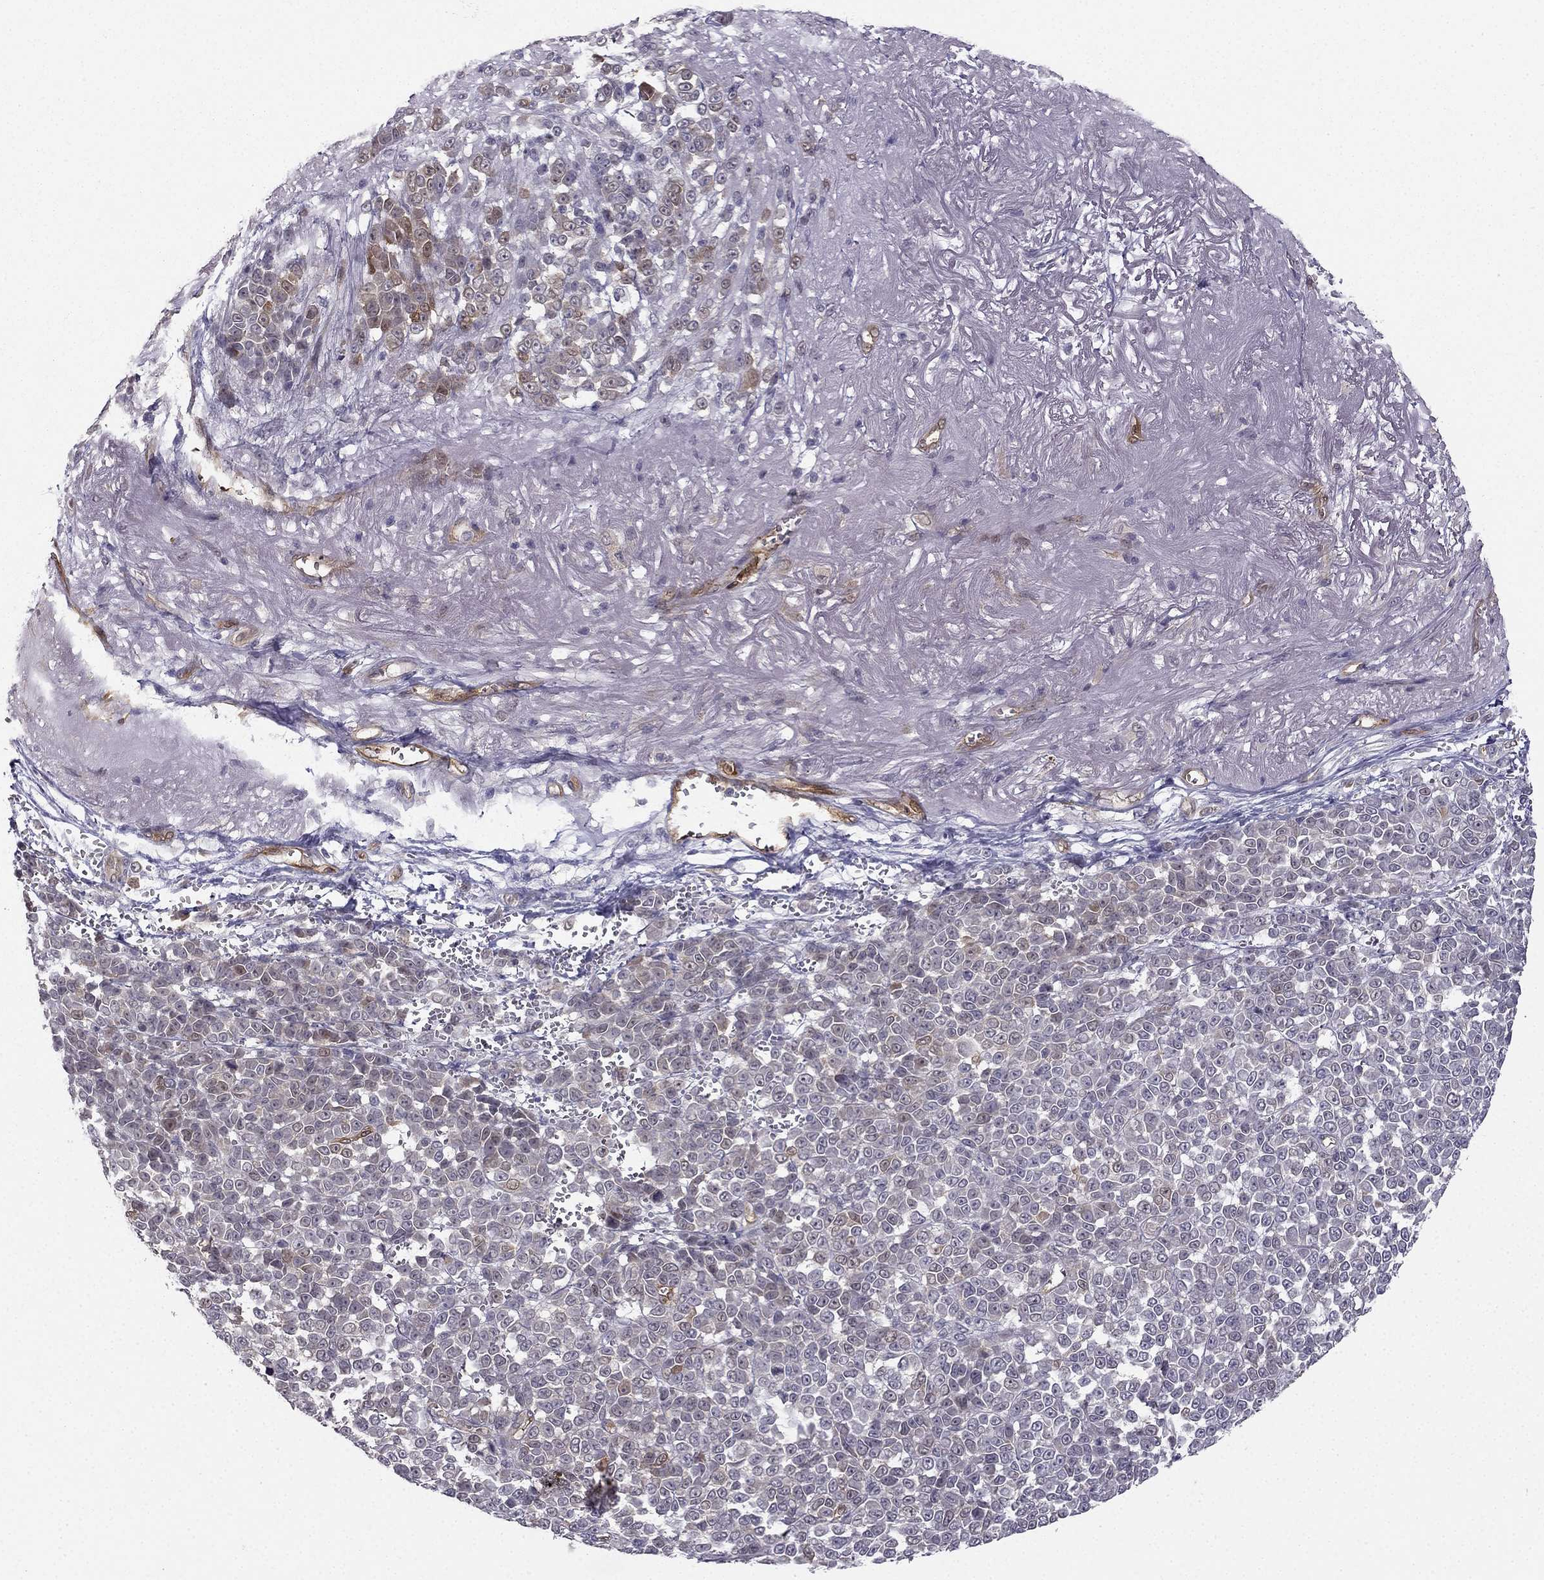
{"staining": {"intensity": "moderate", "quantity": "<25%", "location": "cytoplasmic/membranous"}, "tissue": "melanoma", "cell_type": "Tumor cells", "image_type": "cancer", "snomed": [{"axis": "morphology", "description": "Malignant melanoma, NOS"}, {"axis": "topography", "description": "Skin"}], "caption": "High-magnification brightfield microscopy of melanoma stained with DAB (brown) and counterstained with hematoxylin (blue). tumor cells exhibit moderate cytoplasmic/membranous staining is identified in approximately<25% of cells.", "gene": "NQO1", "patient": {"sex": "female", "age": 95}}